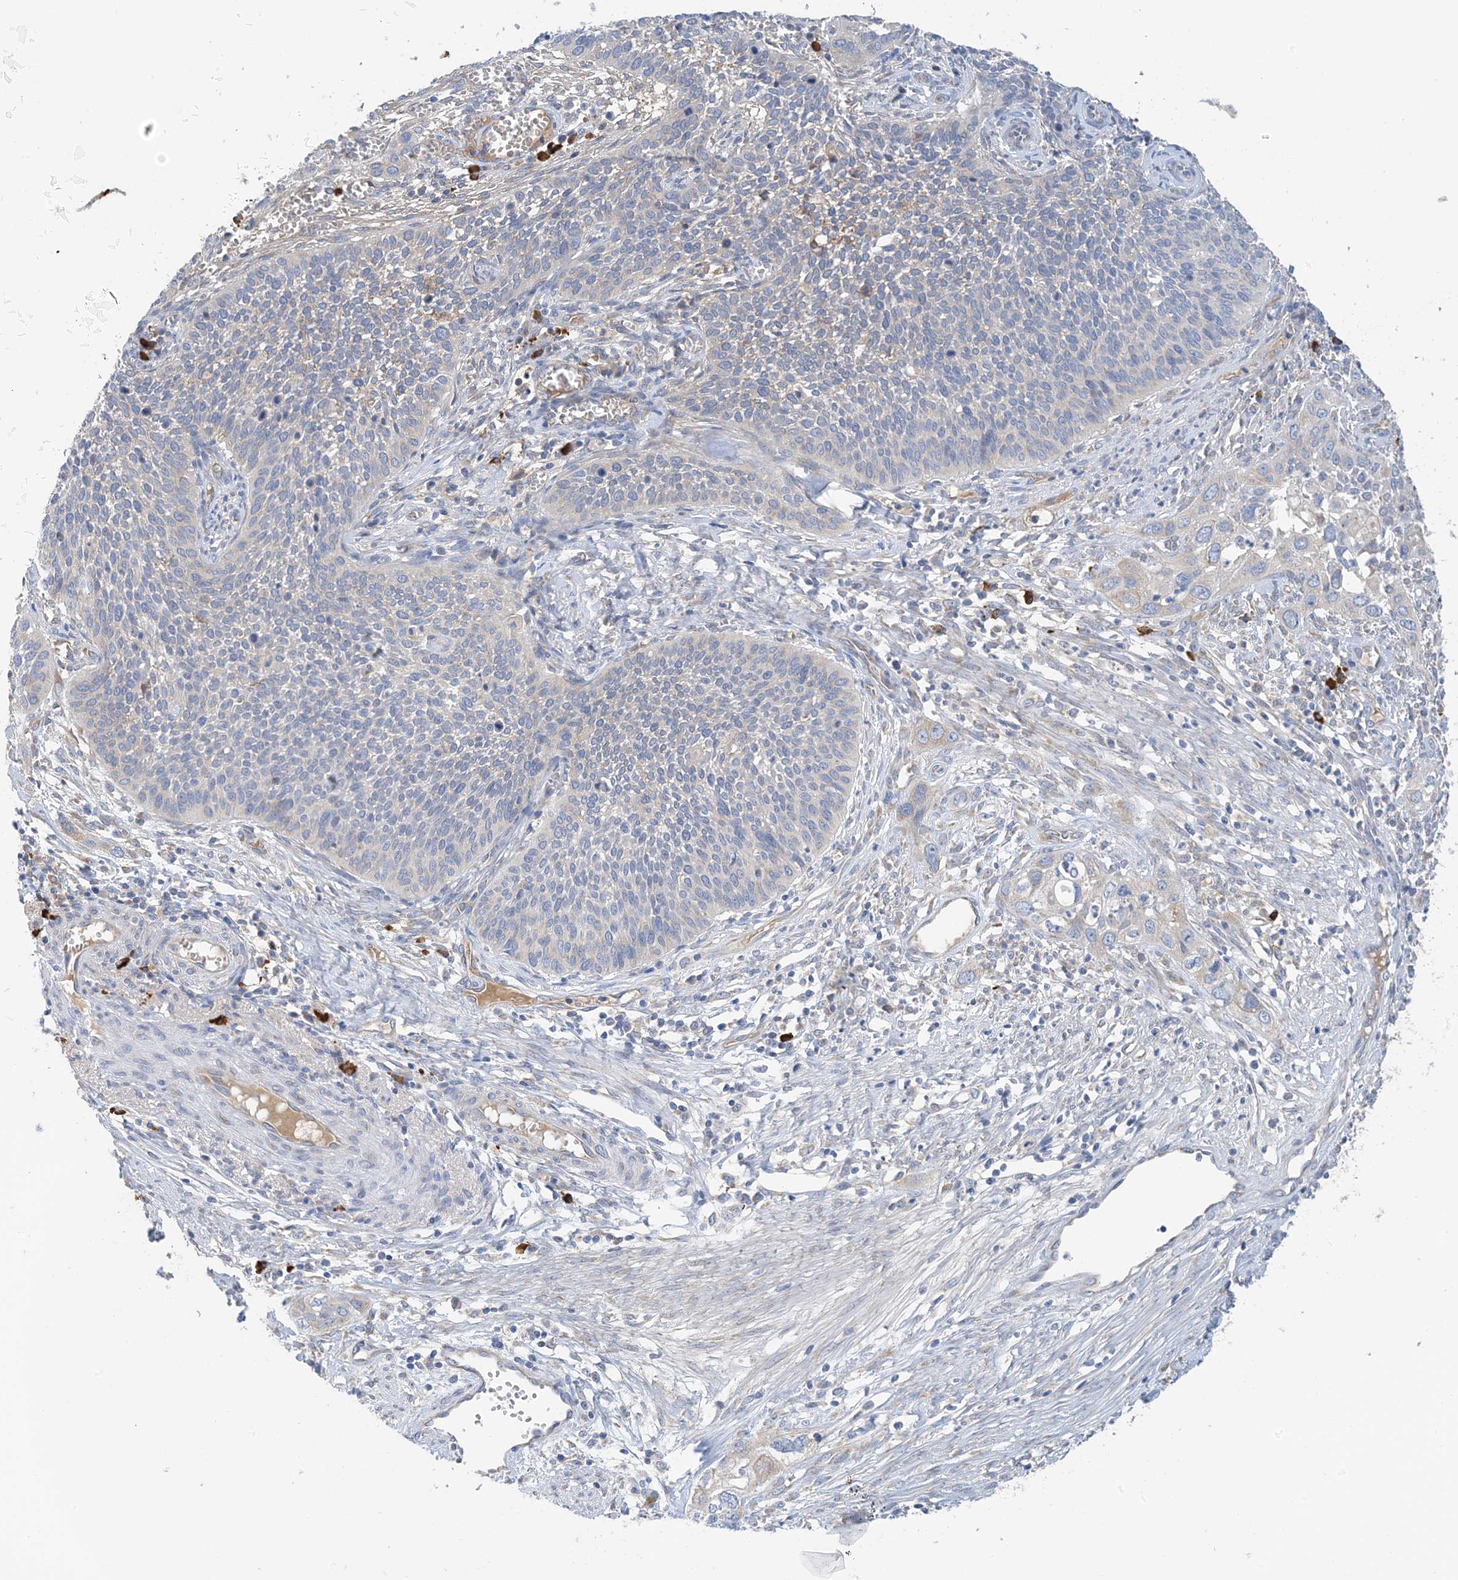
{"staining": {"intensity": "negative", "quantity": "none", "location": "none"}, "tissue": "cervical cancer", "cell_type": "Tumor cells", "image_type": "cancer", "snomed": [{"axis": "morphology", "description": "Squamous cell carcinoma, NOS"}, {"axis": "topography", "description": "Cervix"}], "caption": "An IHC histopathology image of squamous cell carcinoma (cervical) is shown. There is no staining in tumor cells of squamous cell carcinoma (cervical). Nuclei are stained in blue.", "gene": "SLC5A11", "patient": {"sex": "female", "age": 34}}